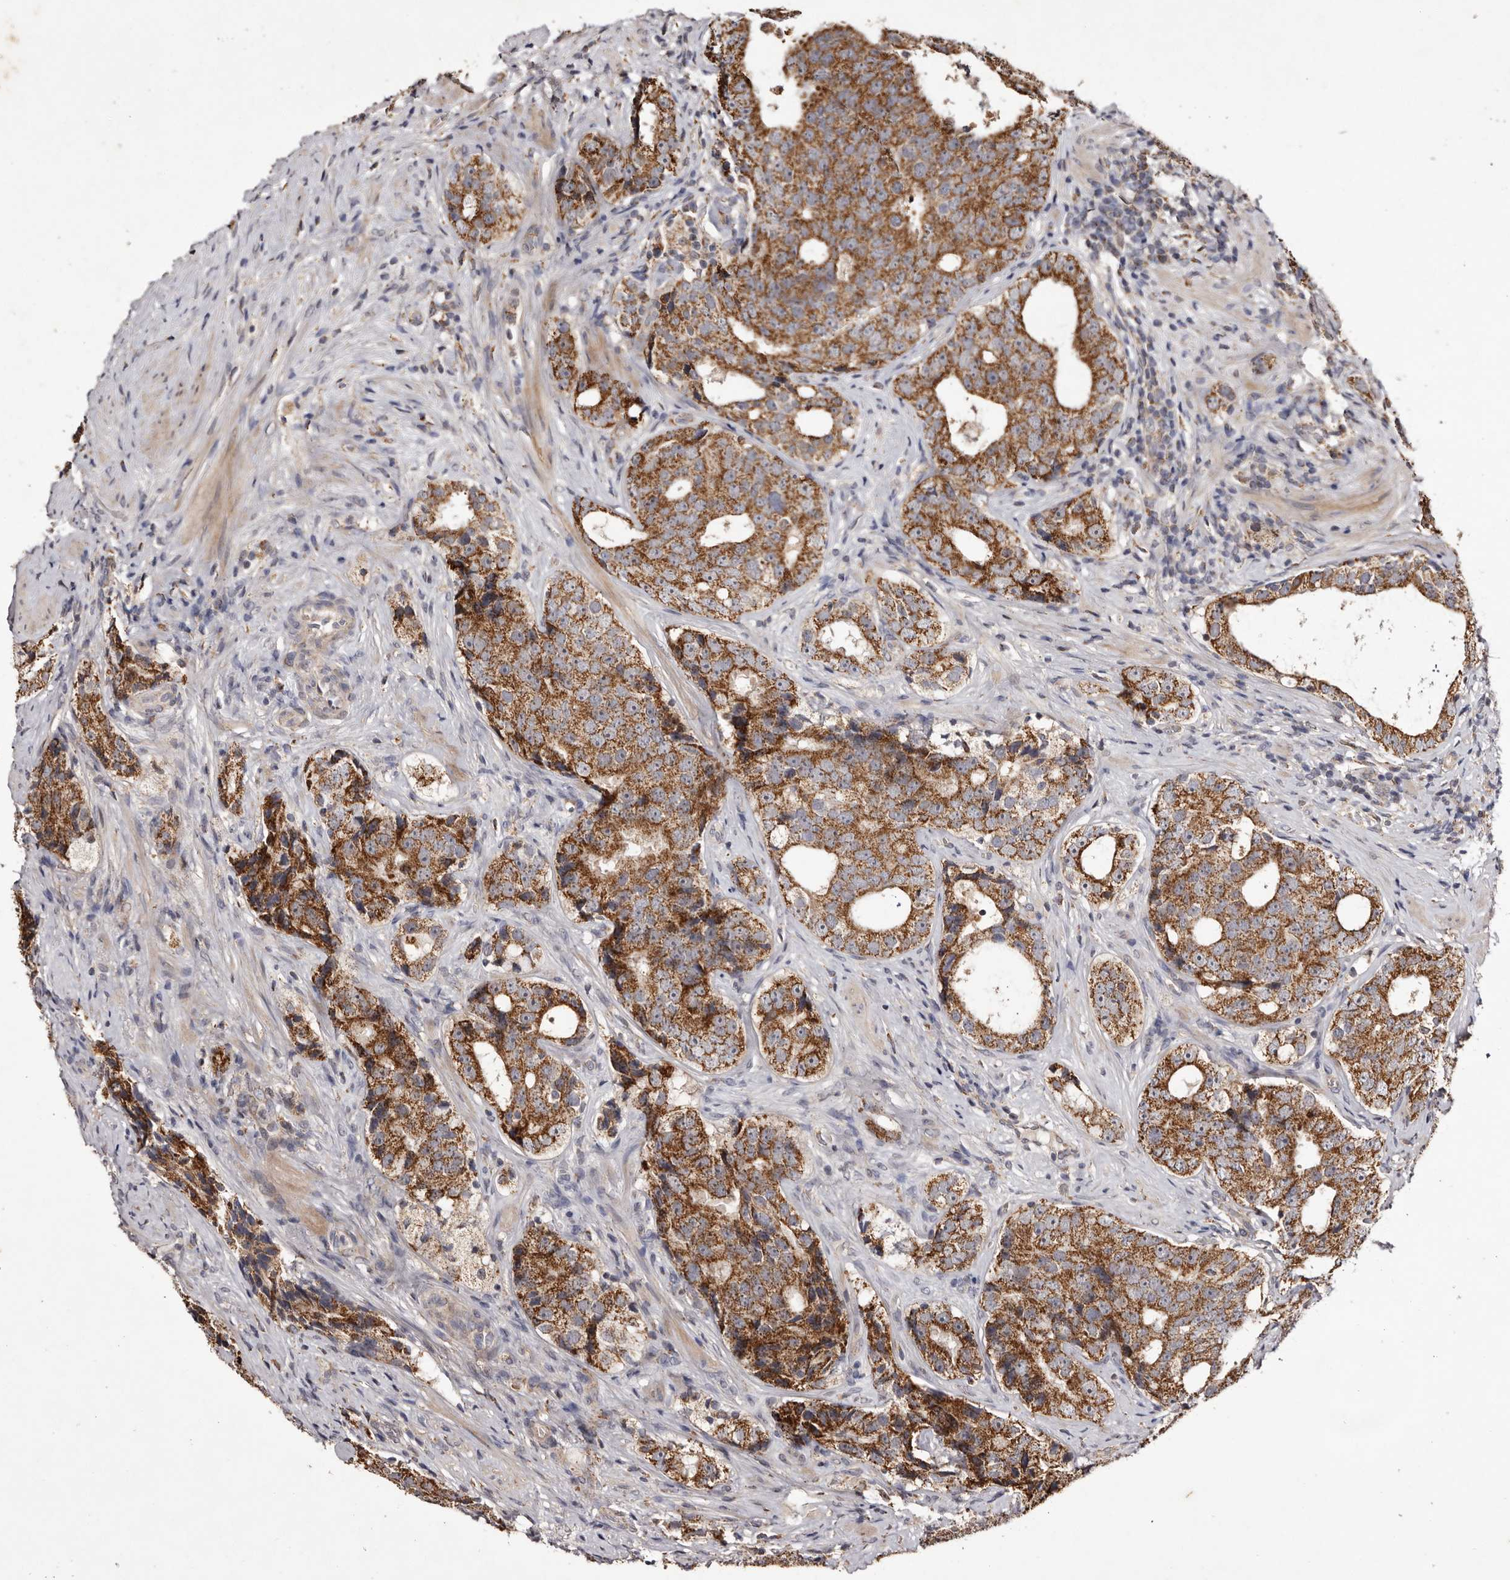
{"staining": {"intensity": "strong", "quantity": ">75%", "location": "cytoplasmic/membranous"}, "tissue": "prostate cancer", "cell_type": "Tumor cells", "image_type": "cancer", "snomed": [{"axis": "morphology", "description": "Adenocarcinoma, High grade"}, {"axis": "topography", "description": "Prostate"}], "caption": "The histopathology image reveals a brown stain indicating the presence of a protein in the cytoplasmic/membranous of tumor cells in prostate cancer. (DAB (3,3'-diaminobenzidine) IHC with brightfield microscopy, high magnification).", "gene": "CPLANE2", "patient": {"sex": "male", "age": 56}}